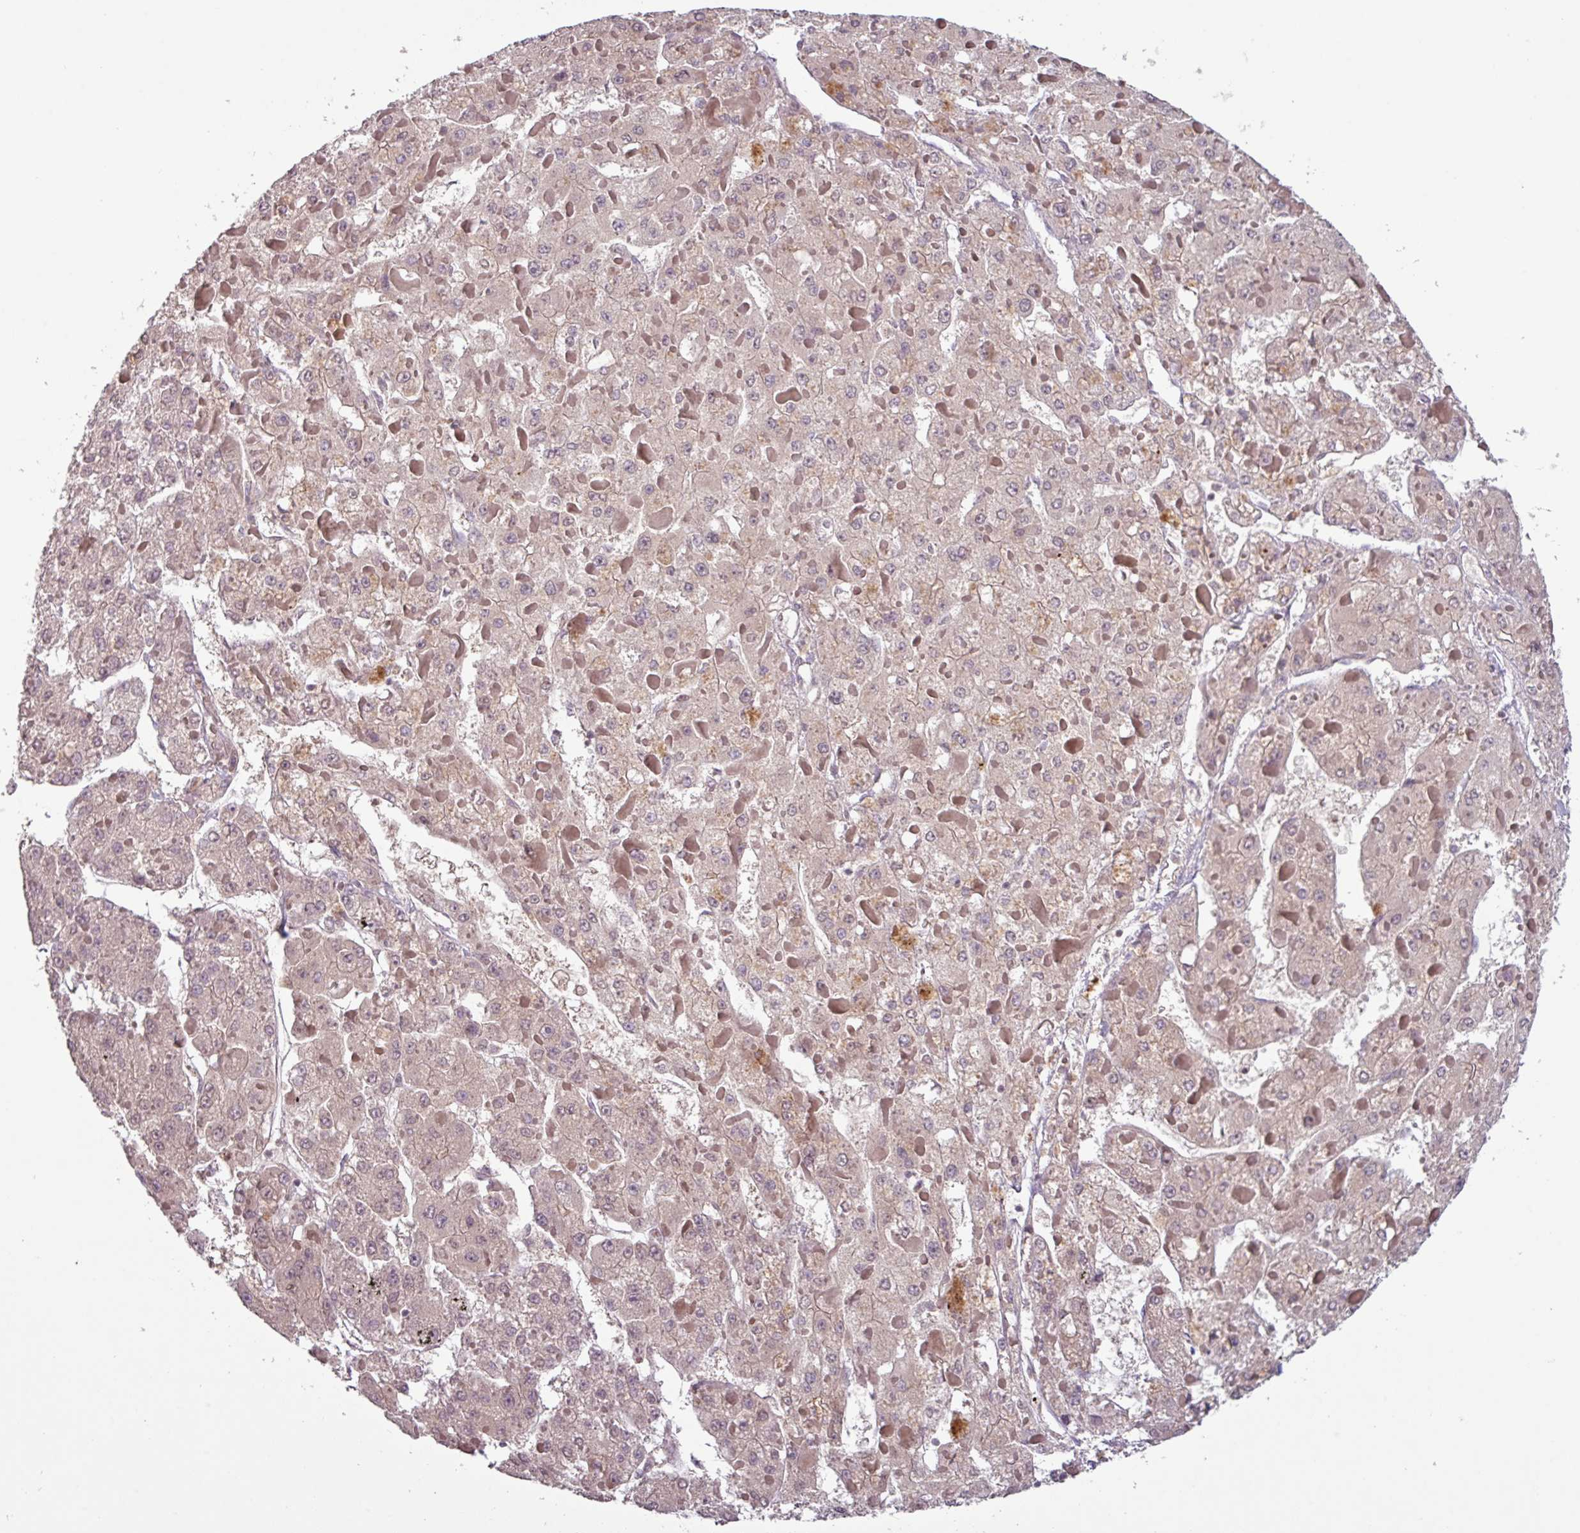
{"staining": {"intensity": "negative", "quantity": "none", "location": "none"}, "tissue": "liver cancer", "cell_type": "Tumor cells", "image_type": "cancer", "snomed": [{"axis": "morphology", "description": "Carcinoma, Hepatocellular, NOS"}, {"axis": "topography", "description": "Liver"}], "caption": "Image shows no significant protein staining in tumor cells of liver cancer (hepatocellular carcinoma). The staining is performed using DAB brown chromogen with nuclei counter-stained in using hematoxylin.", "gene": "SLC5A10", "patient": {"sex": "female", "age": 73}}